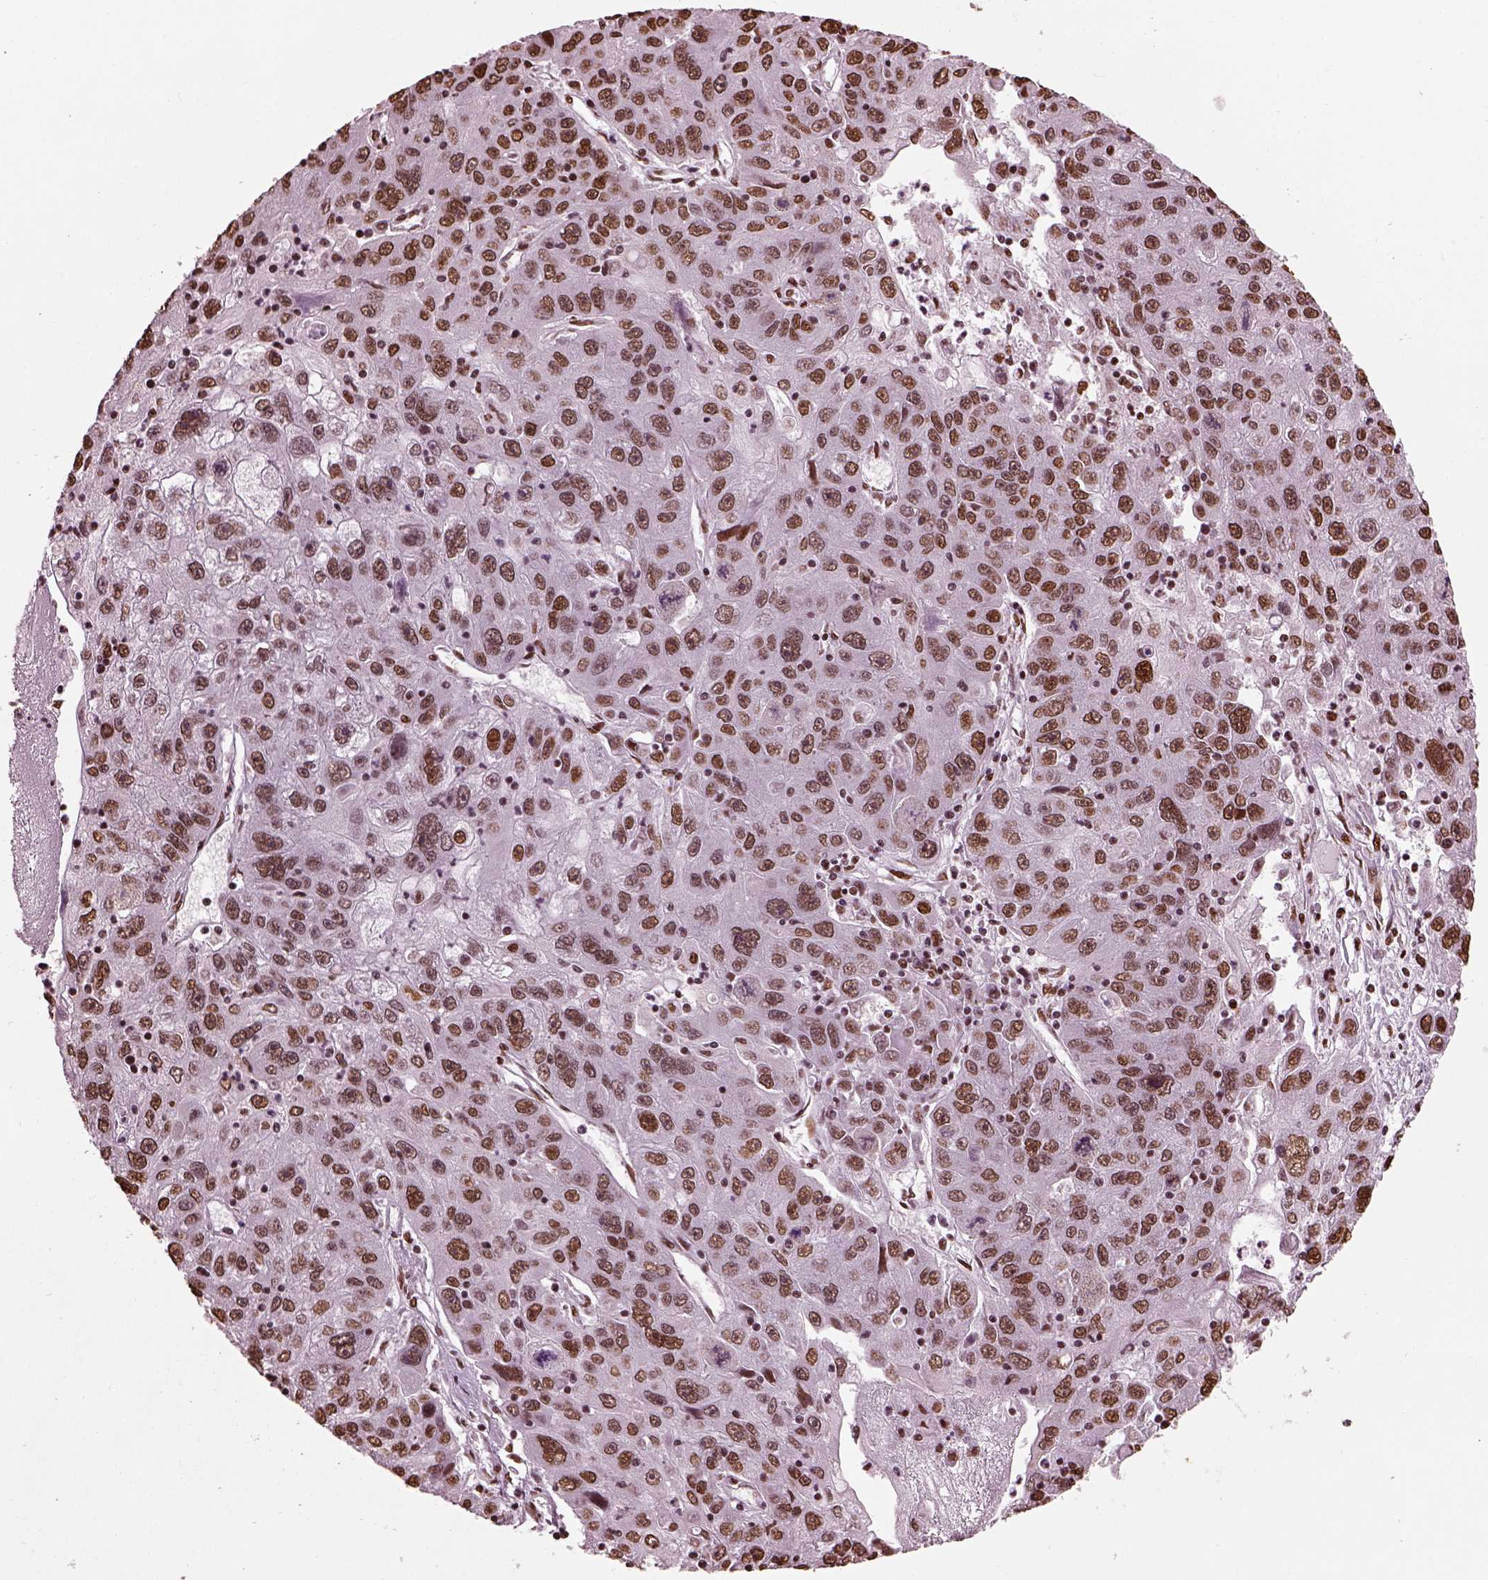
{"staining": {"intensity": "moderate", "quantity": ">75%", "location": "nuclear"}, "tissue": "stomach cancer", "cell_type": "Tumor cells", "image_type": "cancer", "snomed": [{"axis": "morphology", "description": "Adenocarcinoma, NOS"}, {"axis": "topography", "description": "Stomach"}], "caption": "Immunohistochemical staining of human adenocarcinoma (stomach) shows medium levels of moderate nuclear protein staining in approximately >75% of tumor cells.", "gene": "CBFA2T3", "patient": {"sex": "male", "age": 56}}